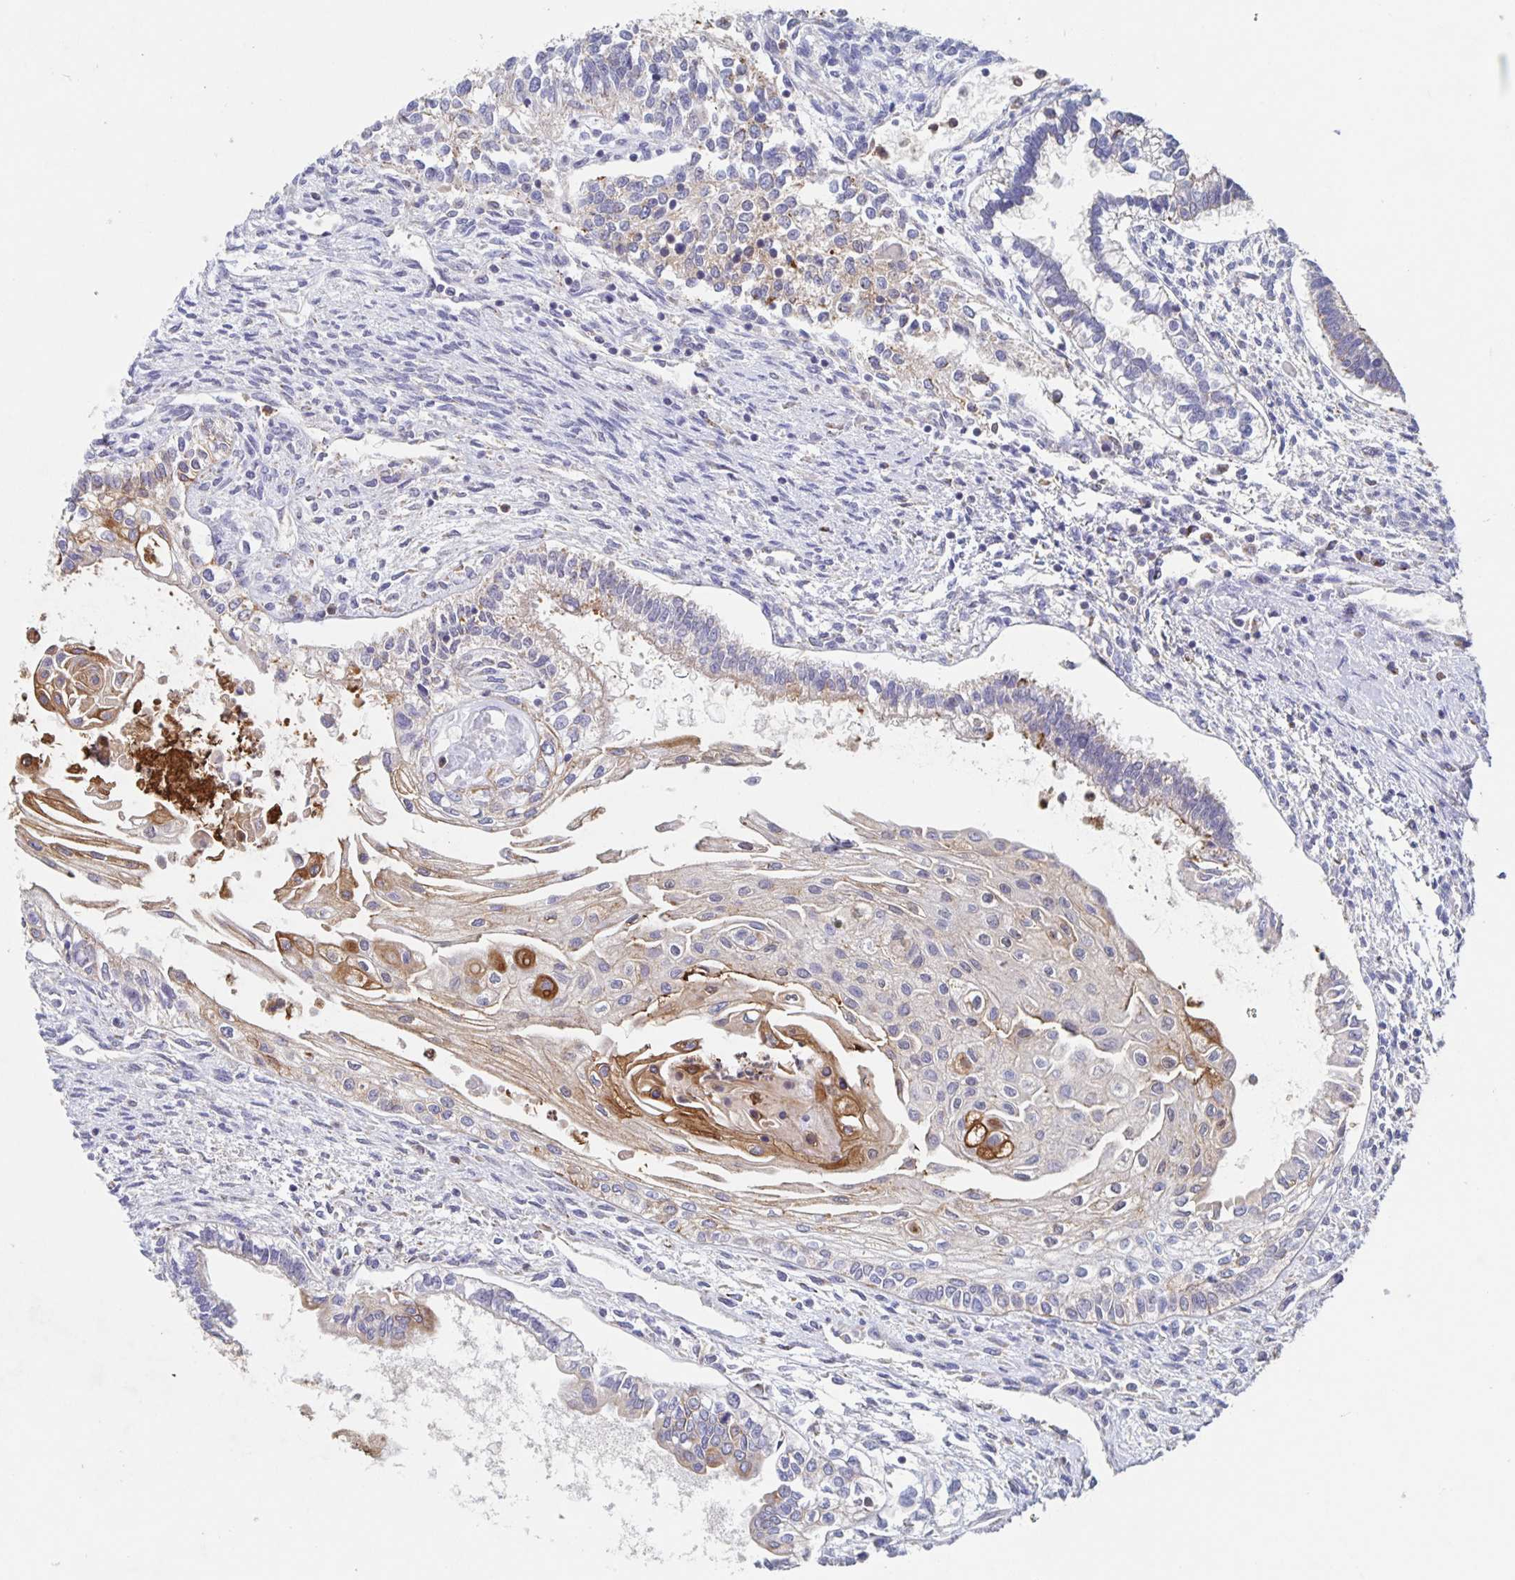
{"staining": {"intensity": "negative", "quantity": "none", "location": "none"}, "tissue": "testis cancer", "cell_type": "Tumor cells", "image_type": "cancer", "snomed": [{"axis": "morphology", "description": "Carcinoma, Embryonal, NOS"}, {"axis": "topography", "description": "Testis"}], "caption": "DAB immunohistochemical staining of human testis cancer exhibits no significant positivity in tumor cells.", "gene": "CDC42BPG", "patient": {"sex": "male", "age": 37}}